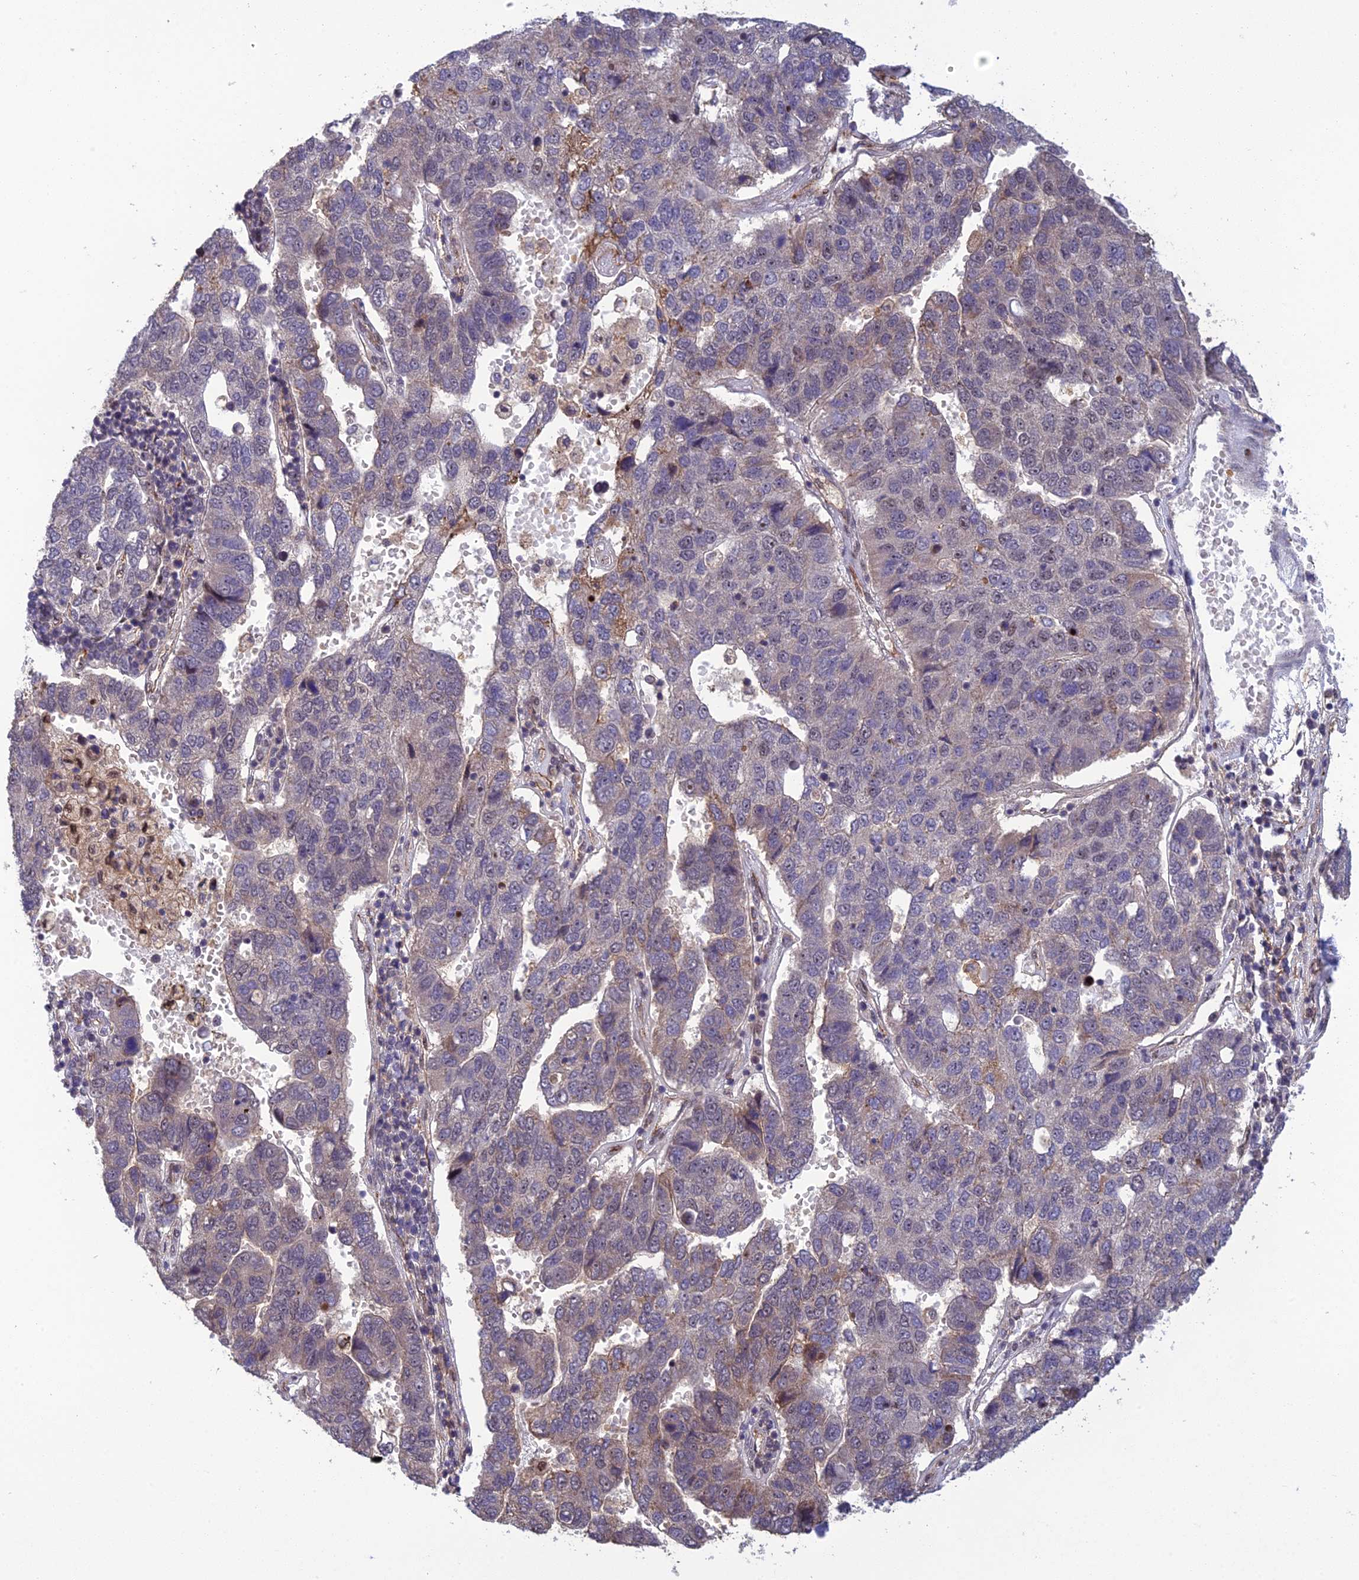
{"staining": {"intensity": "weak", "quantity": "<25%", "location": "cytoplasmic/membranous"}, "tissue": "pancreatic cancer", "cell_type": "Tumor cells", "image_type": "cancer", "snomed": [{"axis": "morphology", "description": "Adenocarcinoma, NOS"}, {"axis": "topography", "description": "Pancreas"}], "caption": "The IHC micrograph has no significant staining in tumor cells of pancreatic adenocarcinoma tissue.", "gene": "RANBP3", "patient": {"sex": "female", "age": 61}}